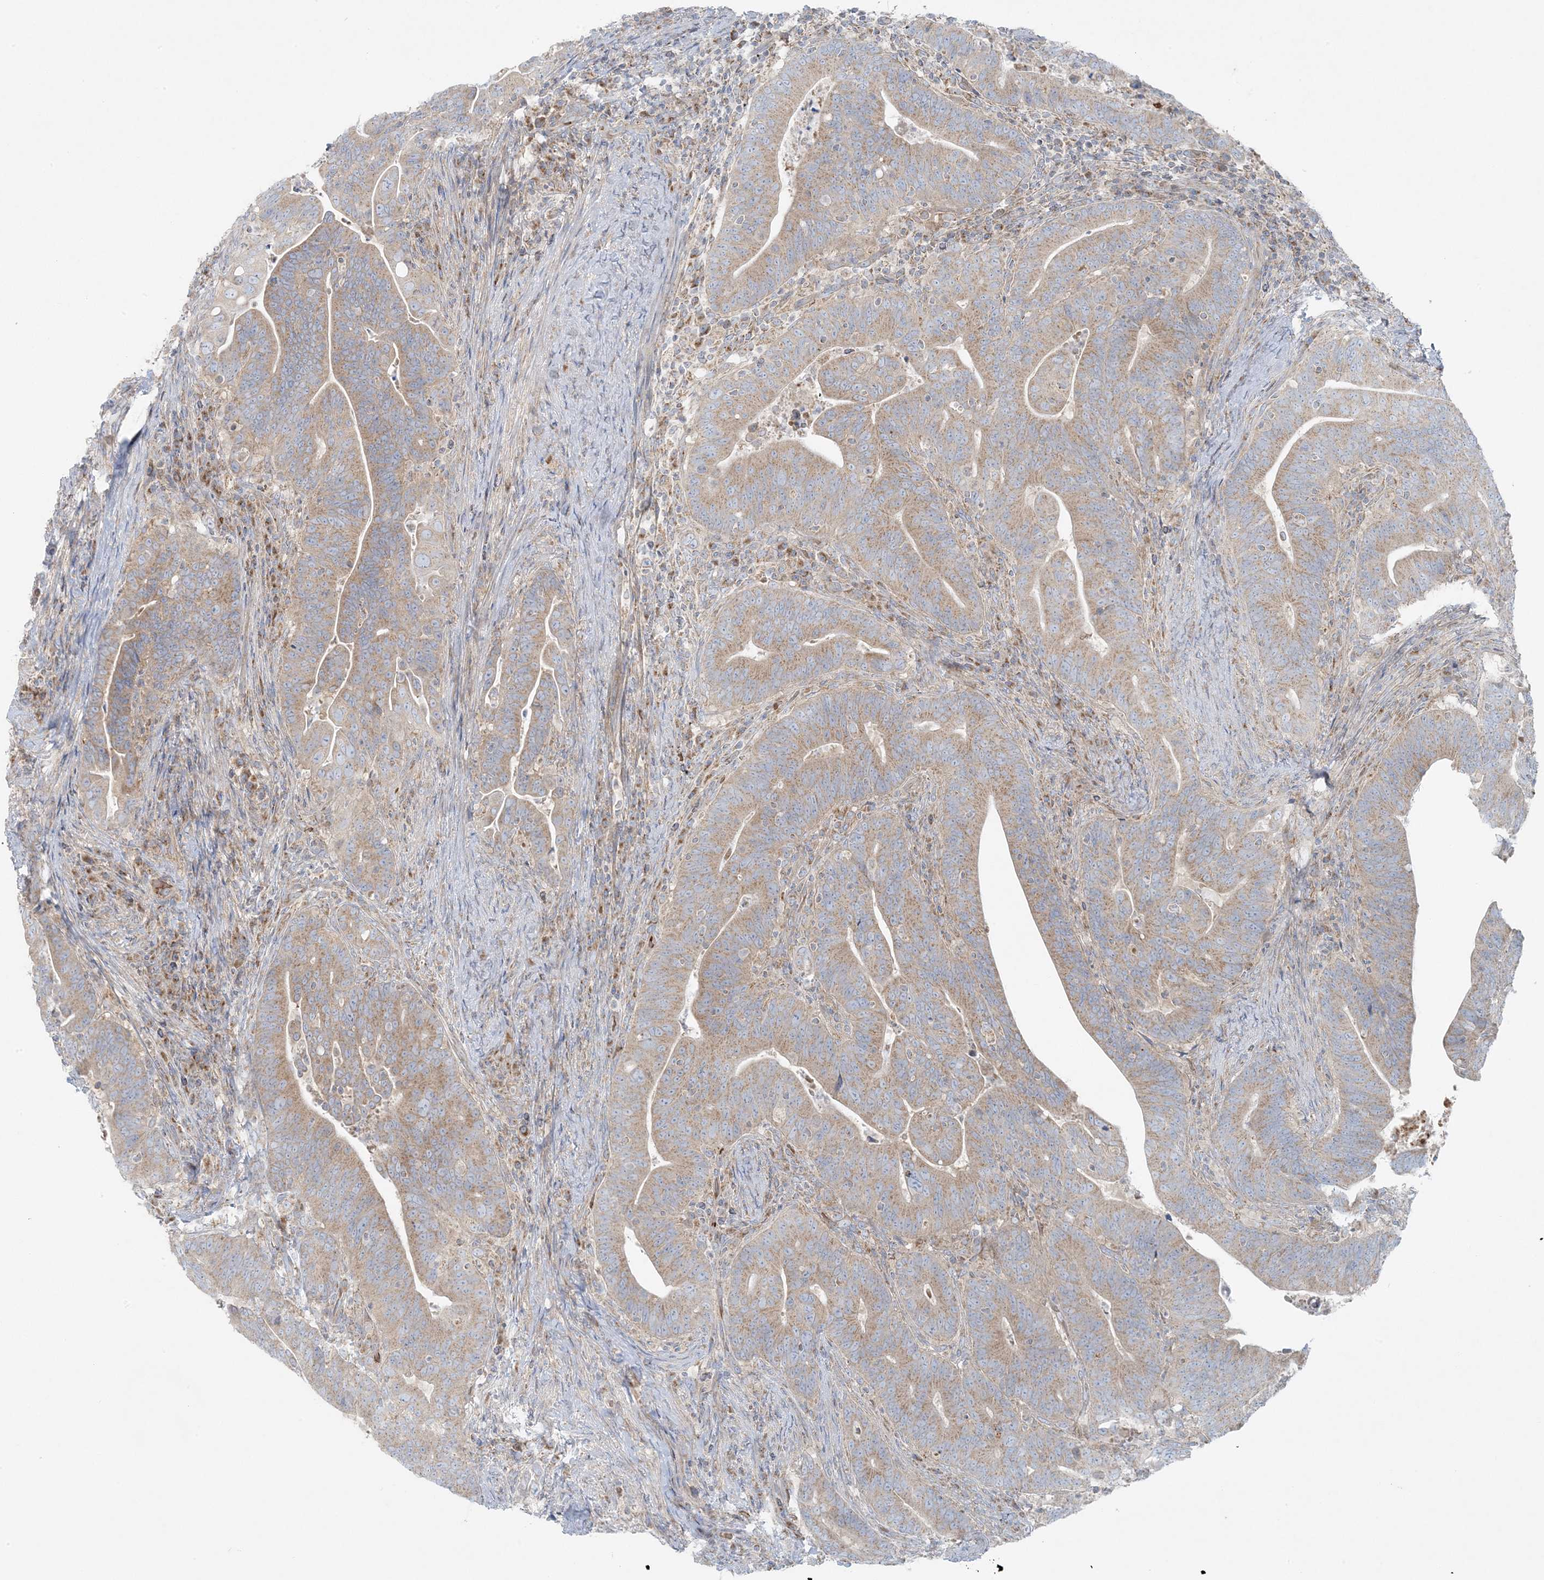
{"staining": {"intensity": "weak", "quantity": ">75%", "location": "cytoplasmic/membranous"}, "tissue": "colorectal cancer", "cell_type": "Tumor cells", "image_type": "cancer", "snomed": [{"axis": "morphology", "description": "Adenocarcinoma, NOS"}, {"axis": "topography", "description": "Colon"}], "caption": "Protein expression analysis of colorectal cancer (adenocarcinoma) demonstrates weak cytoplasmic/membranous positivity in about >75% of tumor cells.", "gene": "PIK3R4", "patient": {"sex": "female", "age": 66}}